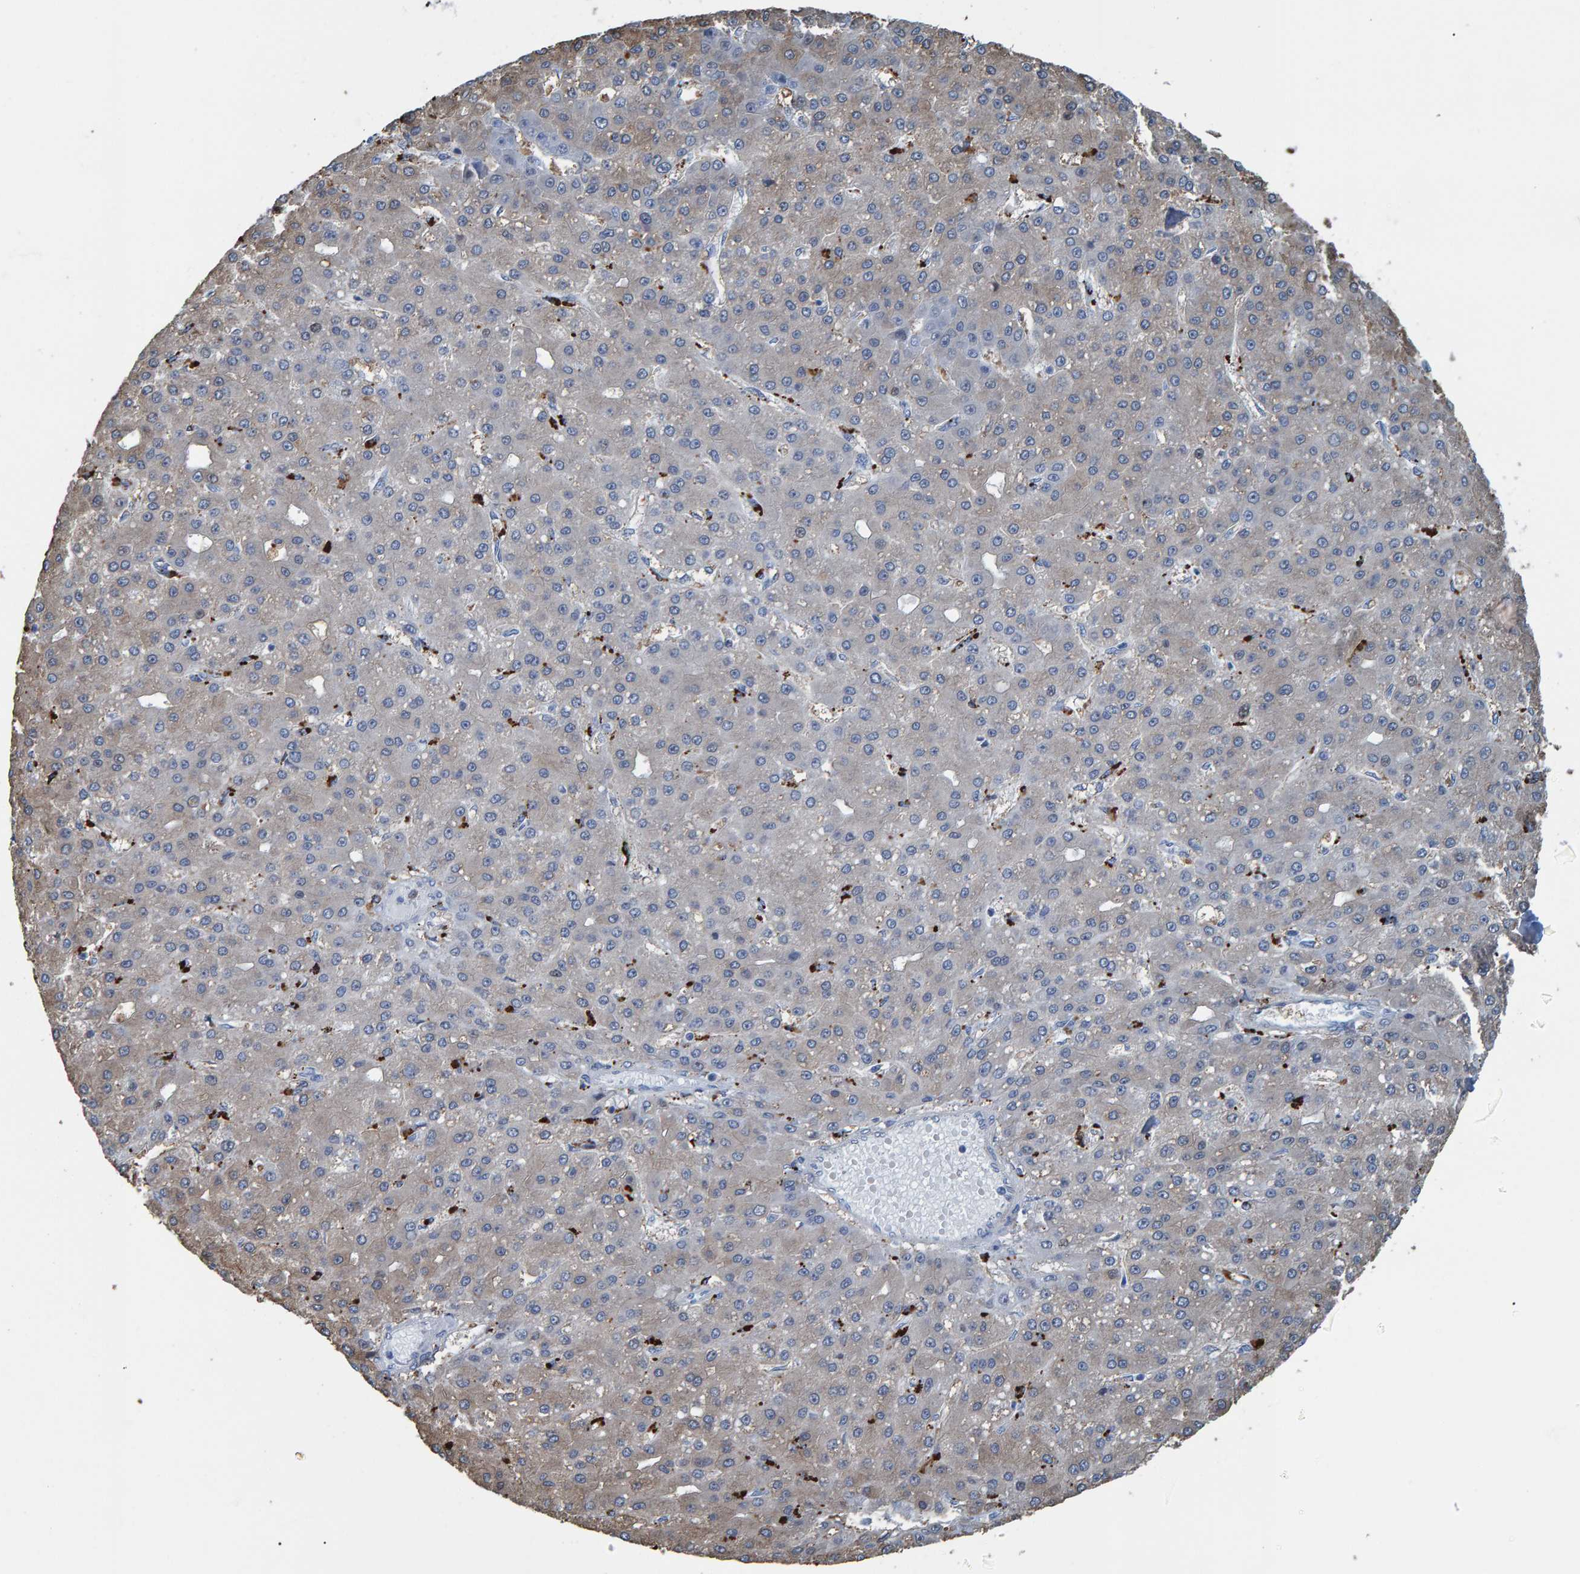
{"staining": {"intensity": "negative", "quantity": "none", "location": "none"}, "tissue": "liver cancer", "cell_type": "Tumor cells", "image_type": "cancer", "snomed": [{"axis": "morphology", "description": "Carcinoma, Hepatocellular, NOS"}, {"axis": "topography", "description": "Liver"}], "caption": "Protein analysis of liver hepatocellular carcinoma displays no significant staining in tumor cells.", "gene": "IDO1", "patient": {"sex": "male", "age": 67}}